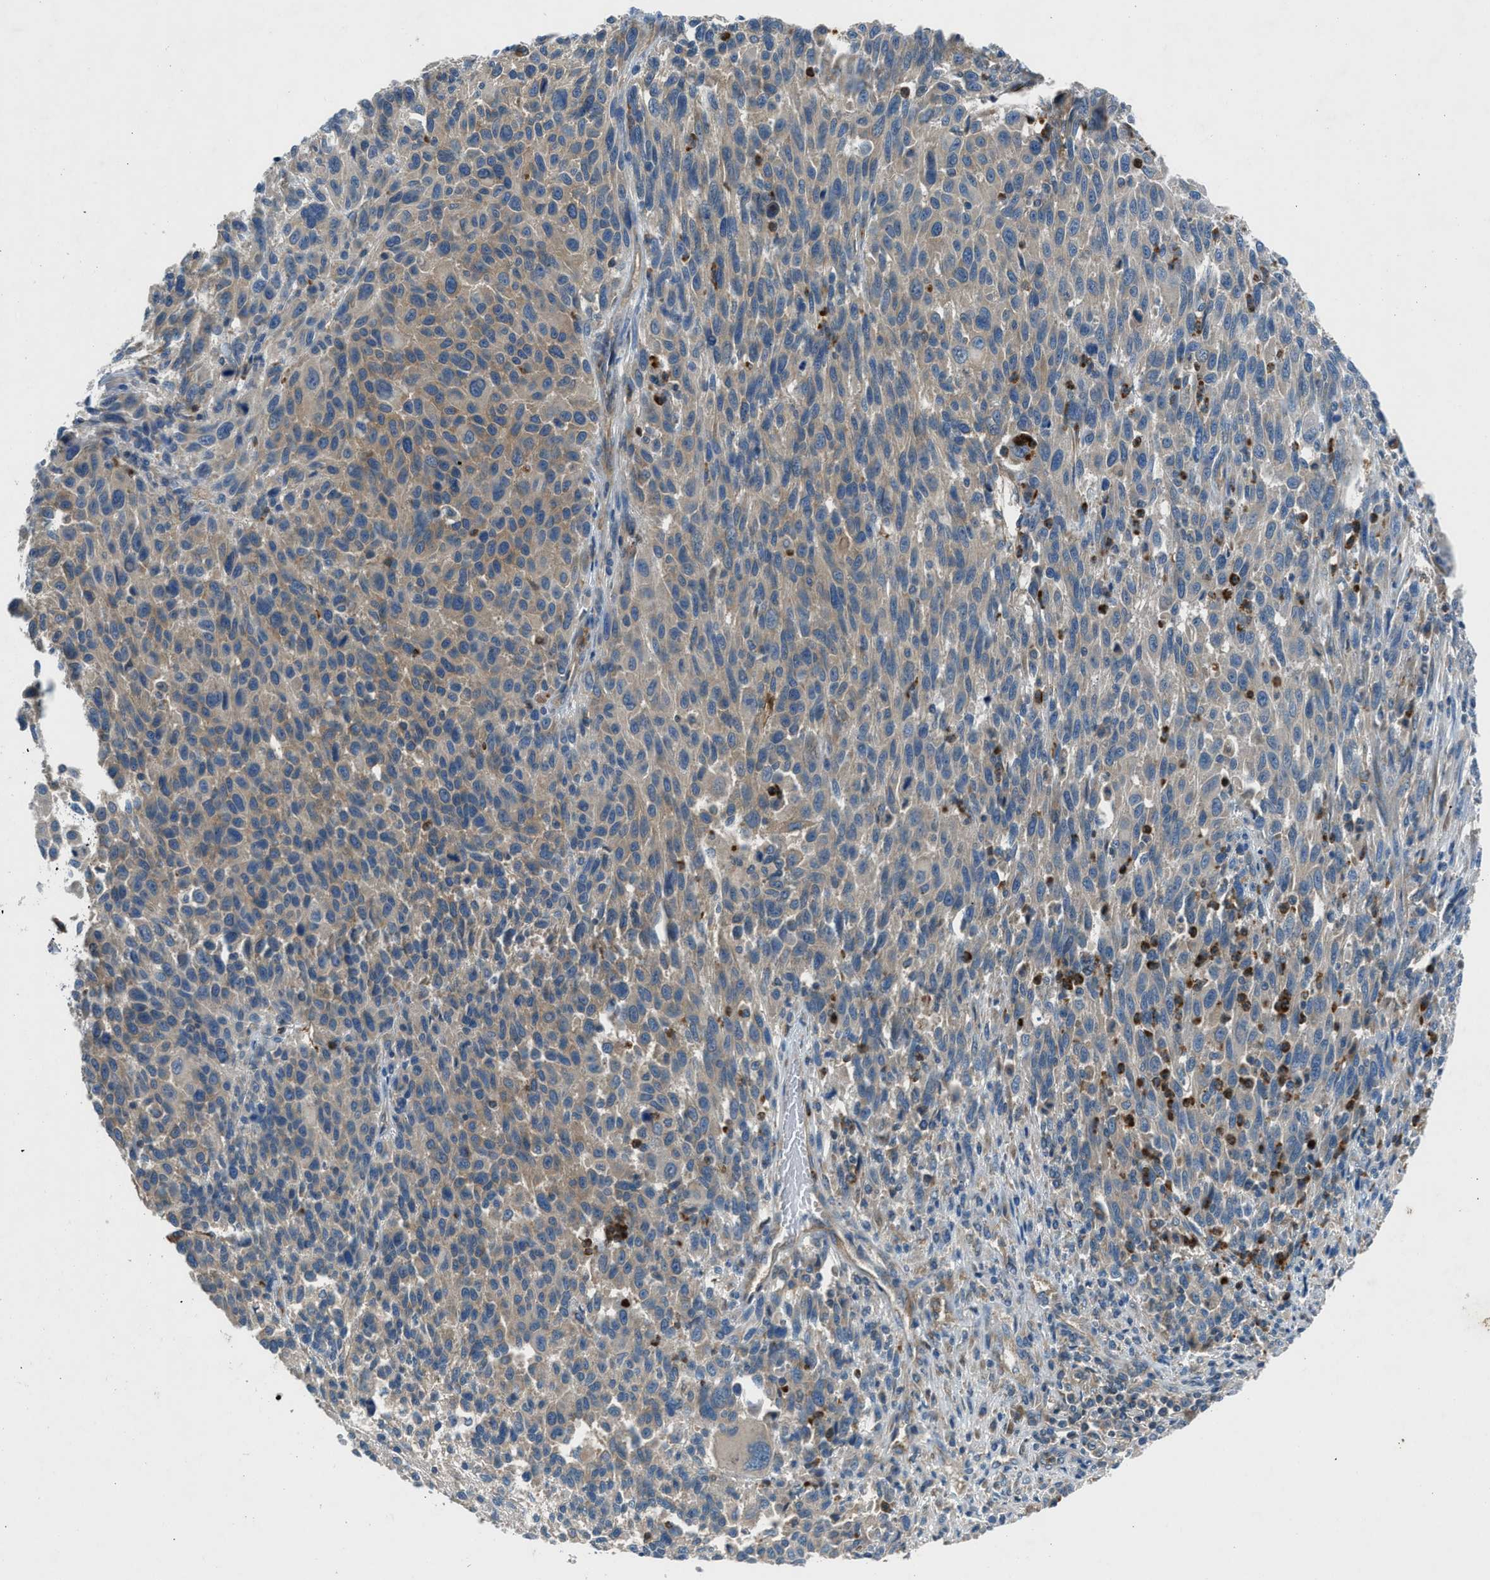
{"staining": {"intensity": "weak", "quantity": "<25%", "location": "cytoplasmic/membranous"}, "tissue": "melanoma", "cell_type": "Tumor cells", "image_type": "cancer", "snomed": [{"axis": "morphology", "description": "Malignant melanoma, Metastatic site"}, {"axis": "topography", "description": "Lymph node"}], "caption": "Immunohistochemistry (IHC) micrograph of neoplastic tissue: malignant melanoma (metastatic site) stained with DAB (3,3'-diaminobenzidine) shows no significant protein positivity in tumor cells. The staining was performed using DAB (3,3'-diaminobenzidine) to visualize the protein expression in brown, while the nuclei were stained in blue with hematoxylin (Magnification: 20x).", "gene": "BMP1", "patient": {"sex": "male", "age": 61}}